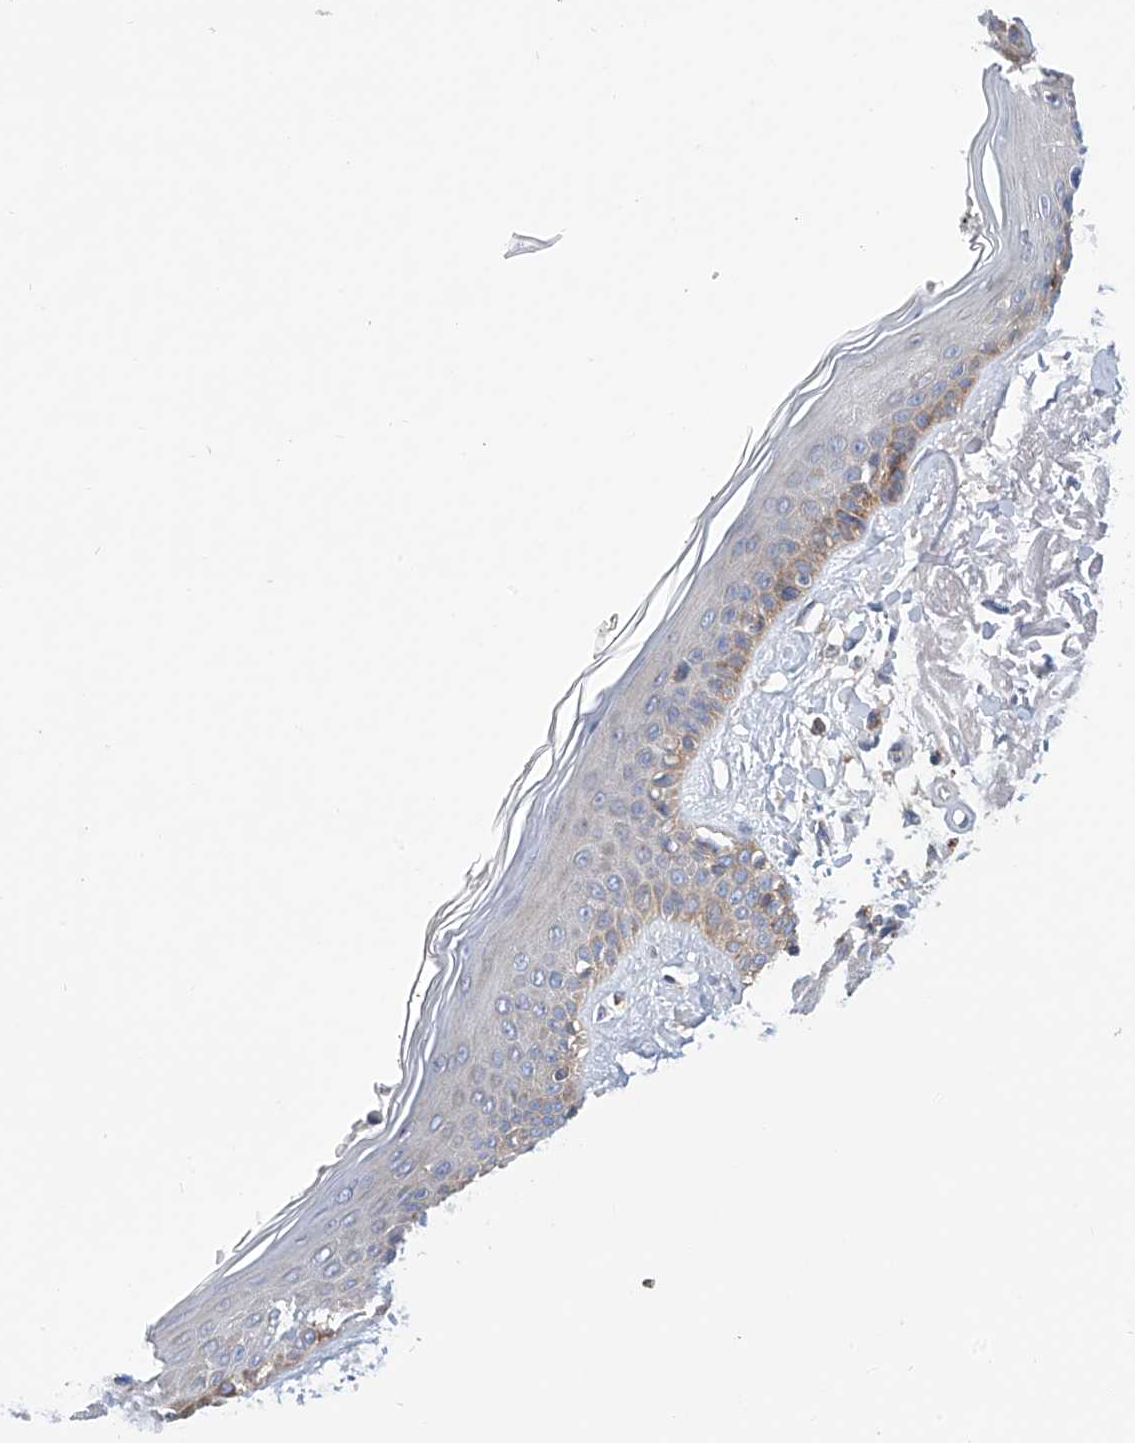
{"staining": {"intensity": "negative", "quantity": "none", "location": "none"}, "tissue": "skin", "cell_type": "Fibroblasts", "image_type": "normal", "snomed": [{"axis": "morphology", "description": "Normal tissue, NOS"}, {"axis": "topography", "description": "Skin"}, {"axis": "topography", "description": "Skeletal muscle"}], "caption": "Fibroblasts are negative for protein expression in benign human skin.", "gene": "P2RX7", "patient": {"sex": "male", "age": 83}}